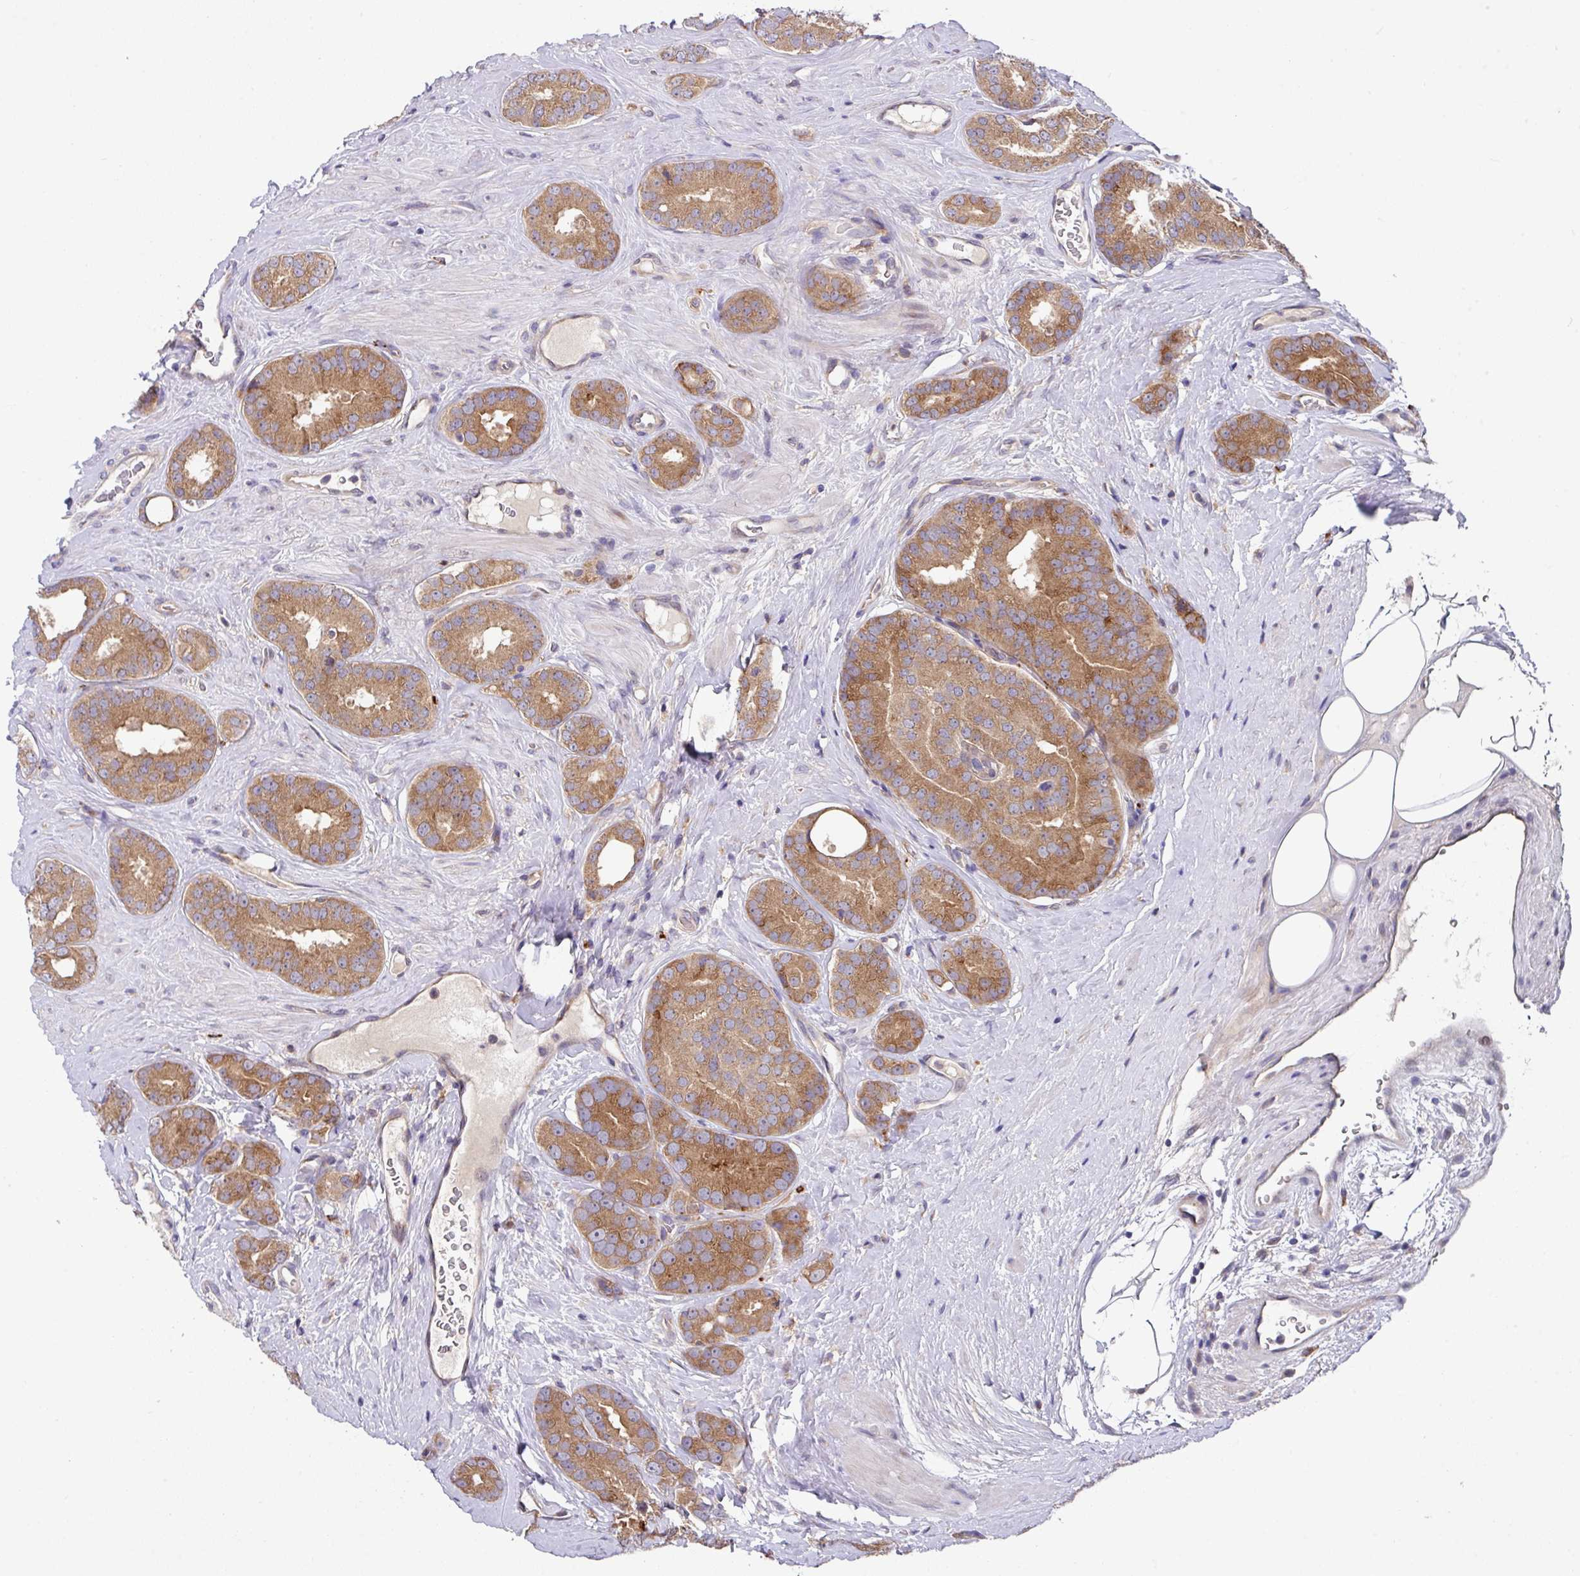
{"staining": {"intensity": "moderate", "quantity": ">75%", "location": "cytoplasmic/membranous"}, "tissue": "prostate cancer", "cell_type": "Tumor cells", "image_type": "cancer", "snomed": [{"axis": "morphology", "description": "Adenocarcinoma, High grade"}, {"axis": "topography", "description": "Prostate"}], "caption": "Moderate cytoplasmic/membranous protein expression is present in approximately >75% of tumor cells in prostate cancer.", "gene": "EIF4B", "patient": {"sex": "male", "age": 63}}